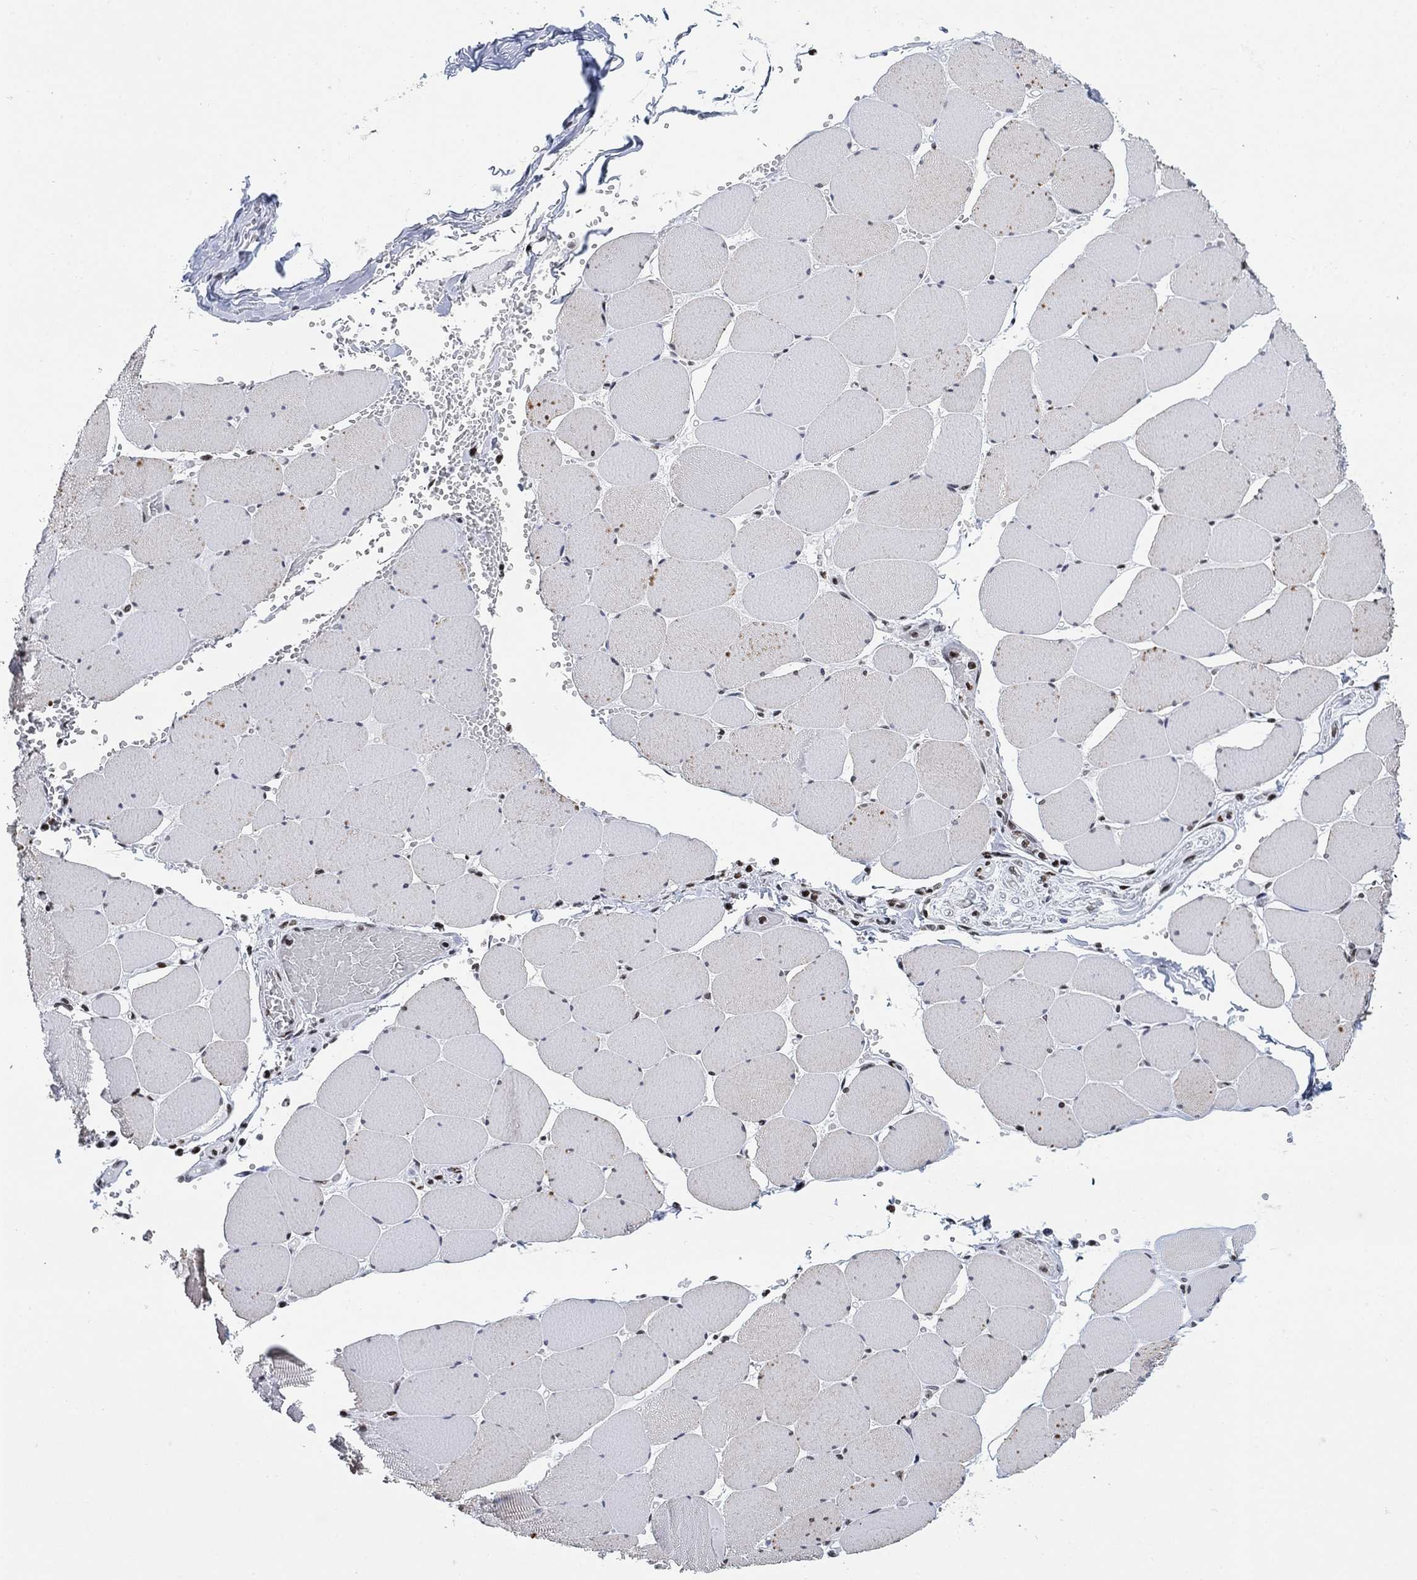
{"staining": {"intensity": "strong", "quantity": "25%-75%", "location": "nuclear"}, "tissue": "skeletal muscle", "cell_type": "Myocytes", "image_type": "normal", "snomed": [{"axis": "morphology", "description": "Normal tissue, NOS"}, {"axis": "morphology", "description": "Malignant melanoma, Metastatic site"}, {"axis": "topography", "description": "Skeletal muscle"}], "caption": "Skeletal muscle stained with a brown dye displays strong nuclear positive staining in about 25%-75% of myocytes.", "gene": "H1", "patient": {"sex": "male", "age": 50}}